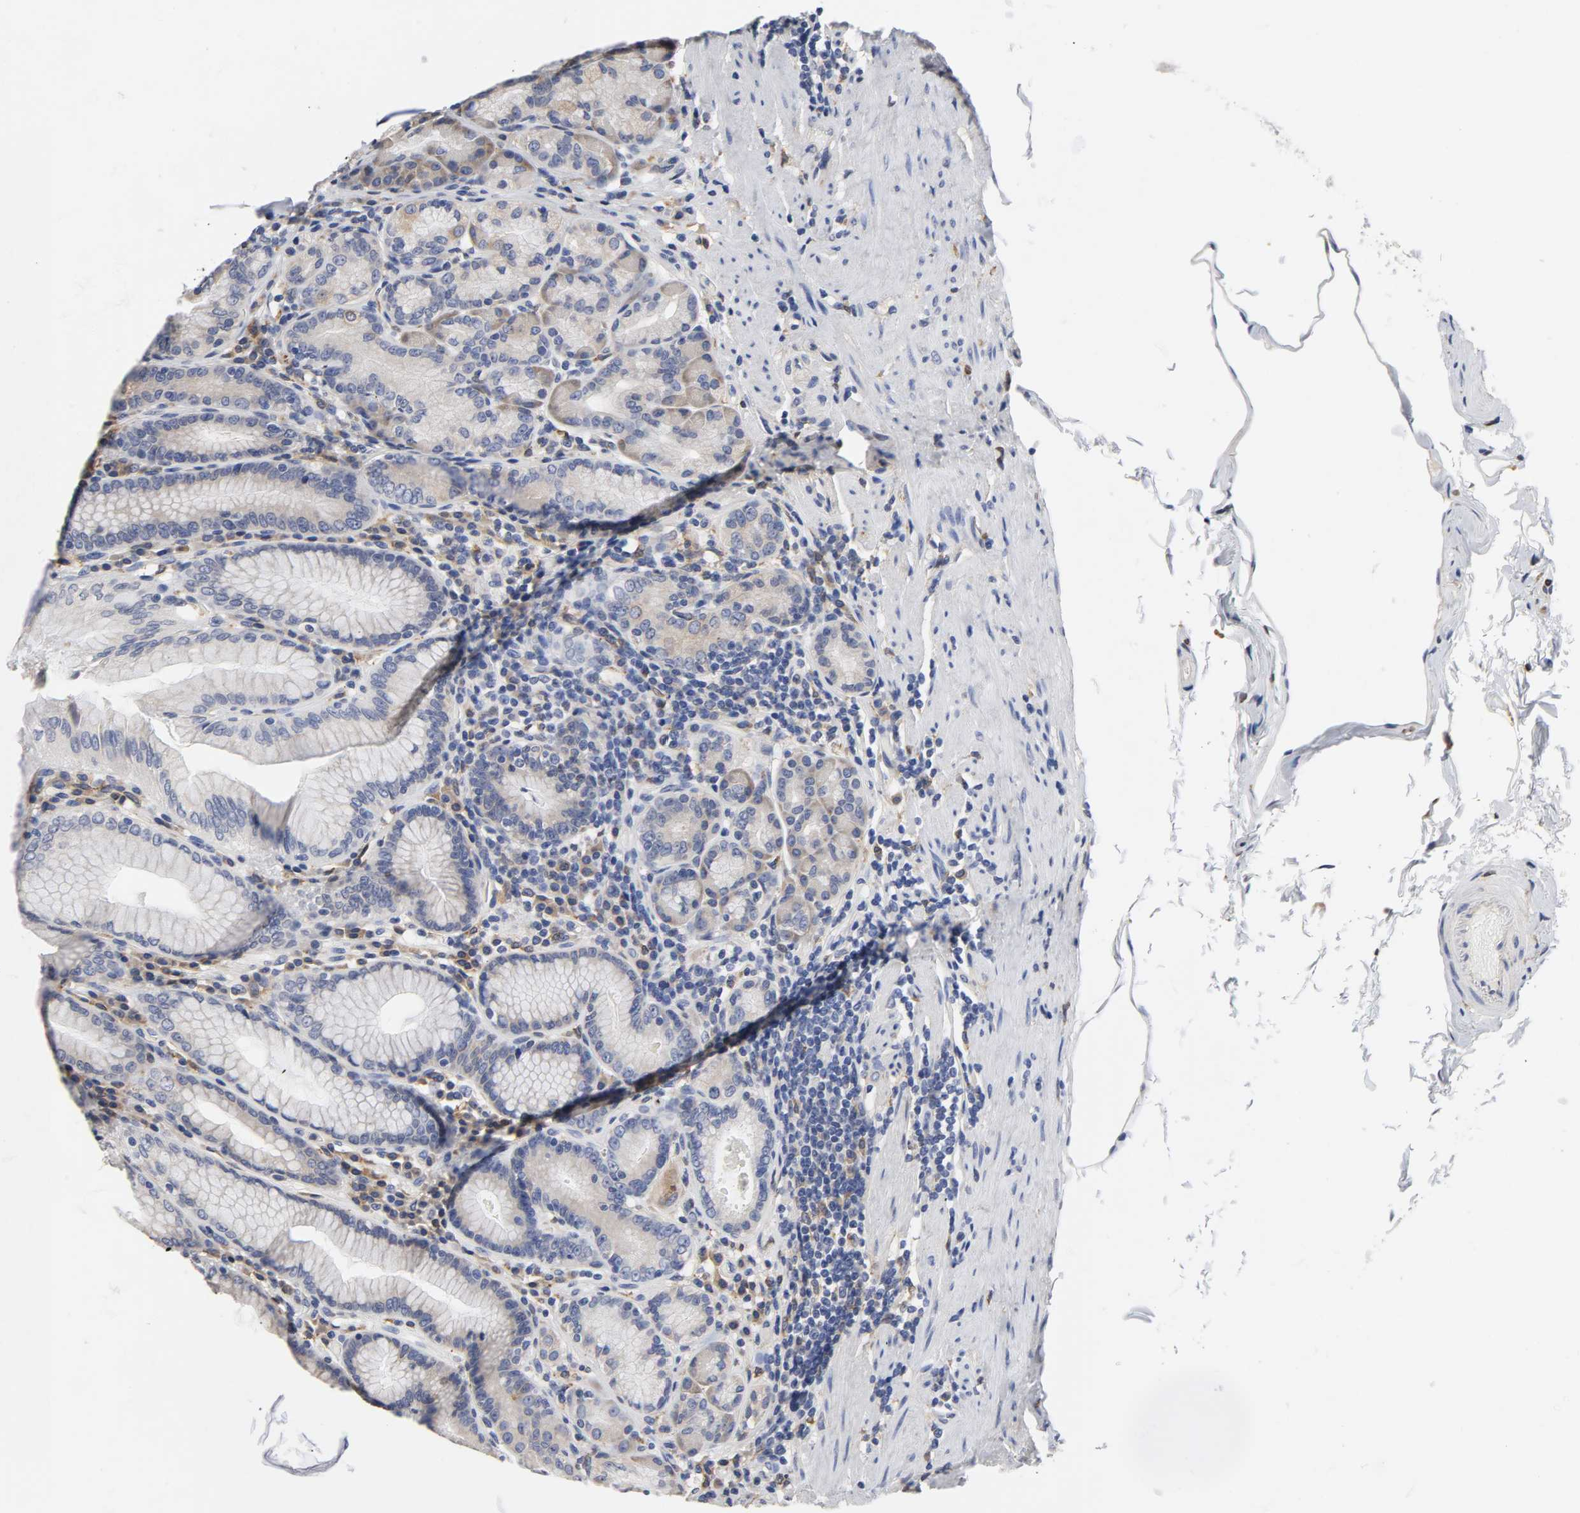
{"staining": {"intensity": "weak", "quantity": ">75%", "location": "cytoplasmic/membranous"}, "tissue": "stomach", "cell_type": "Glandular cells", "image_type": "normal", "snomed": [{"axis": "morphology", "description": "Normal tissue, NOS"}, {"axis": "topography", "description": "Stomach, lower"}], "caption": "Weak cytoplasmic/membranous protein staining is identified in approximately >75% of glandular cells in stomach.", "gene": "HCK", "patient": {"sex": "female", "age": 76}}